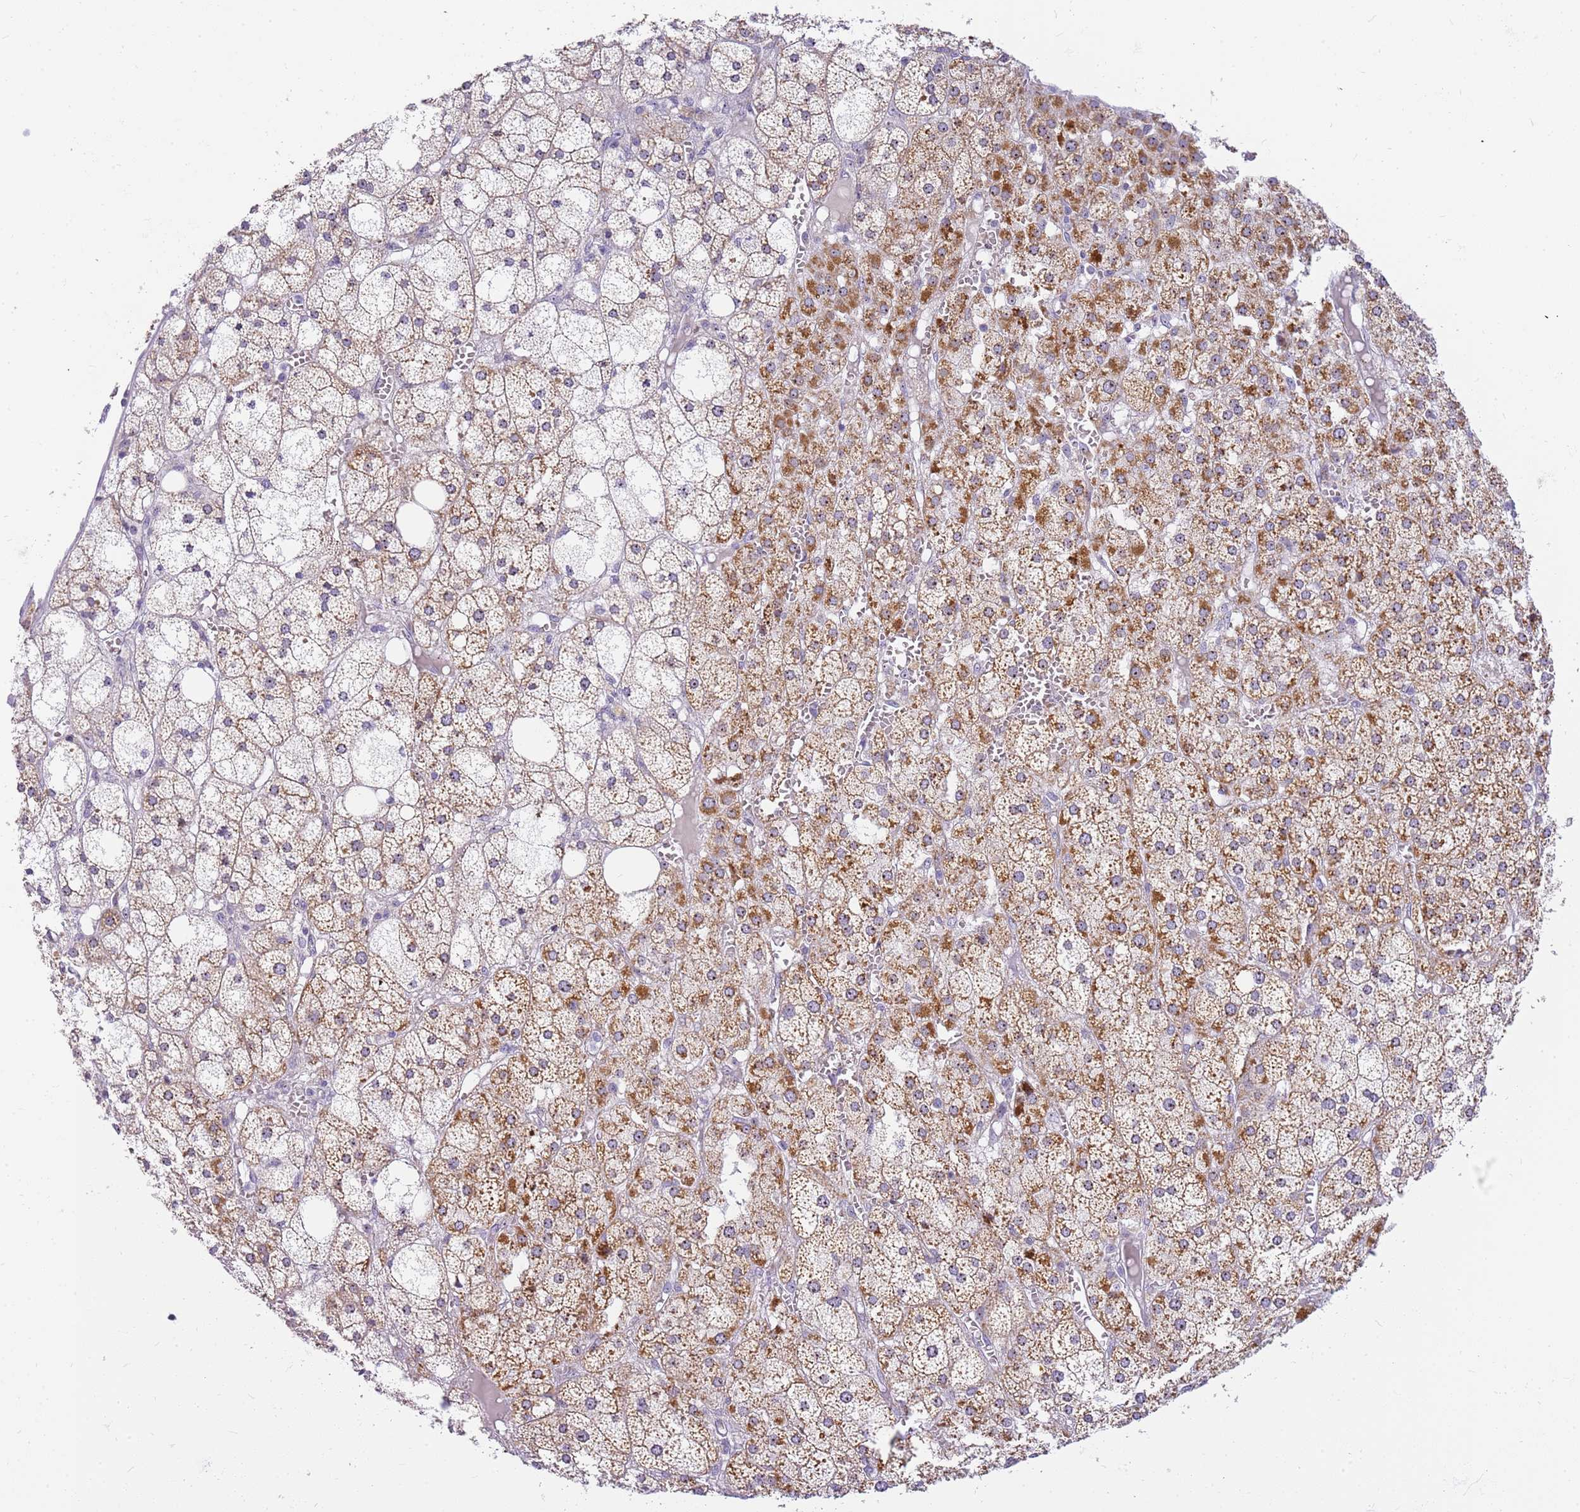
{"staining": {"intensity": "moderate", "quantity": ">75%", "location": "cytoplasmic/membranous"}, "tissue": "adrenal gland", "cell_type": "Glandular cells", "image_type": "normal", "snomed": [{"axis": "morphology", "description": "Normal tissue, NOS"}, {"axis": "topography", "description": "Adrenal gland"}], "caption": "A brown stain shows moderate cytoplasmic/membranous expression of a protein in glandular cells of benign human adrenal gland.", "gene": "DNAJA3", "patient": {"sex": "female", "age": 61}}